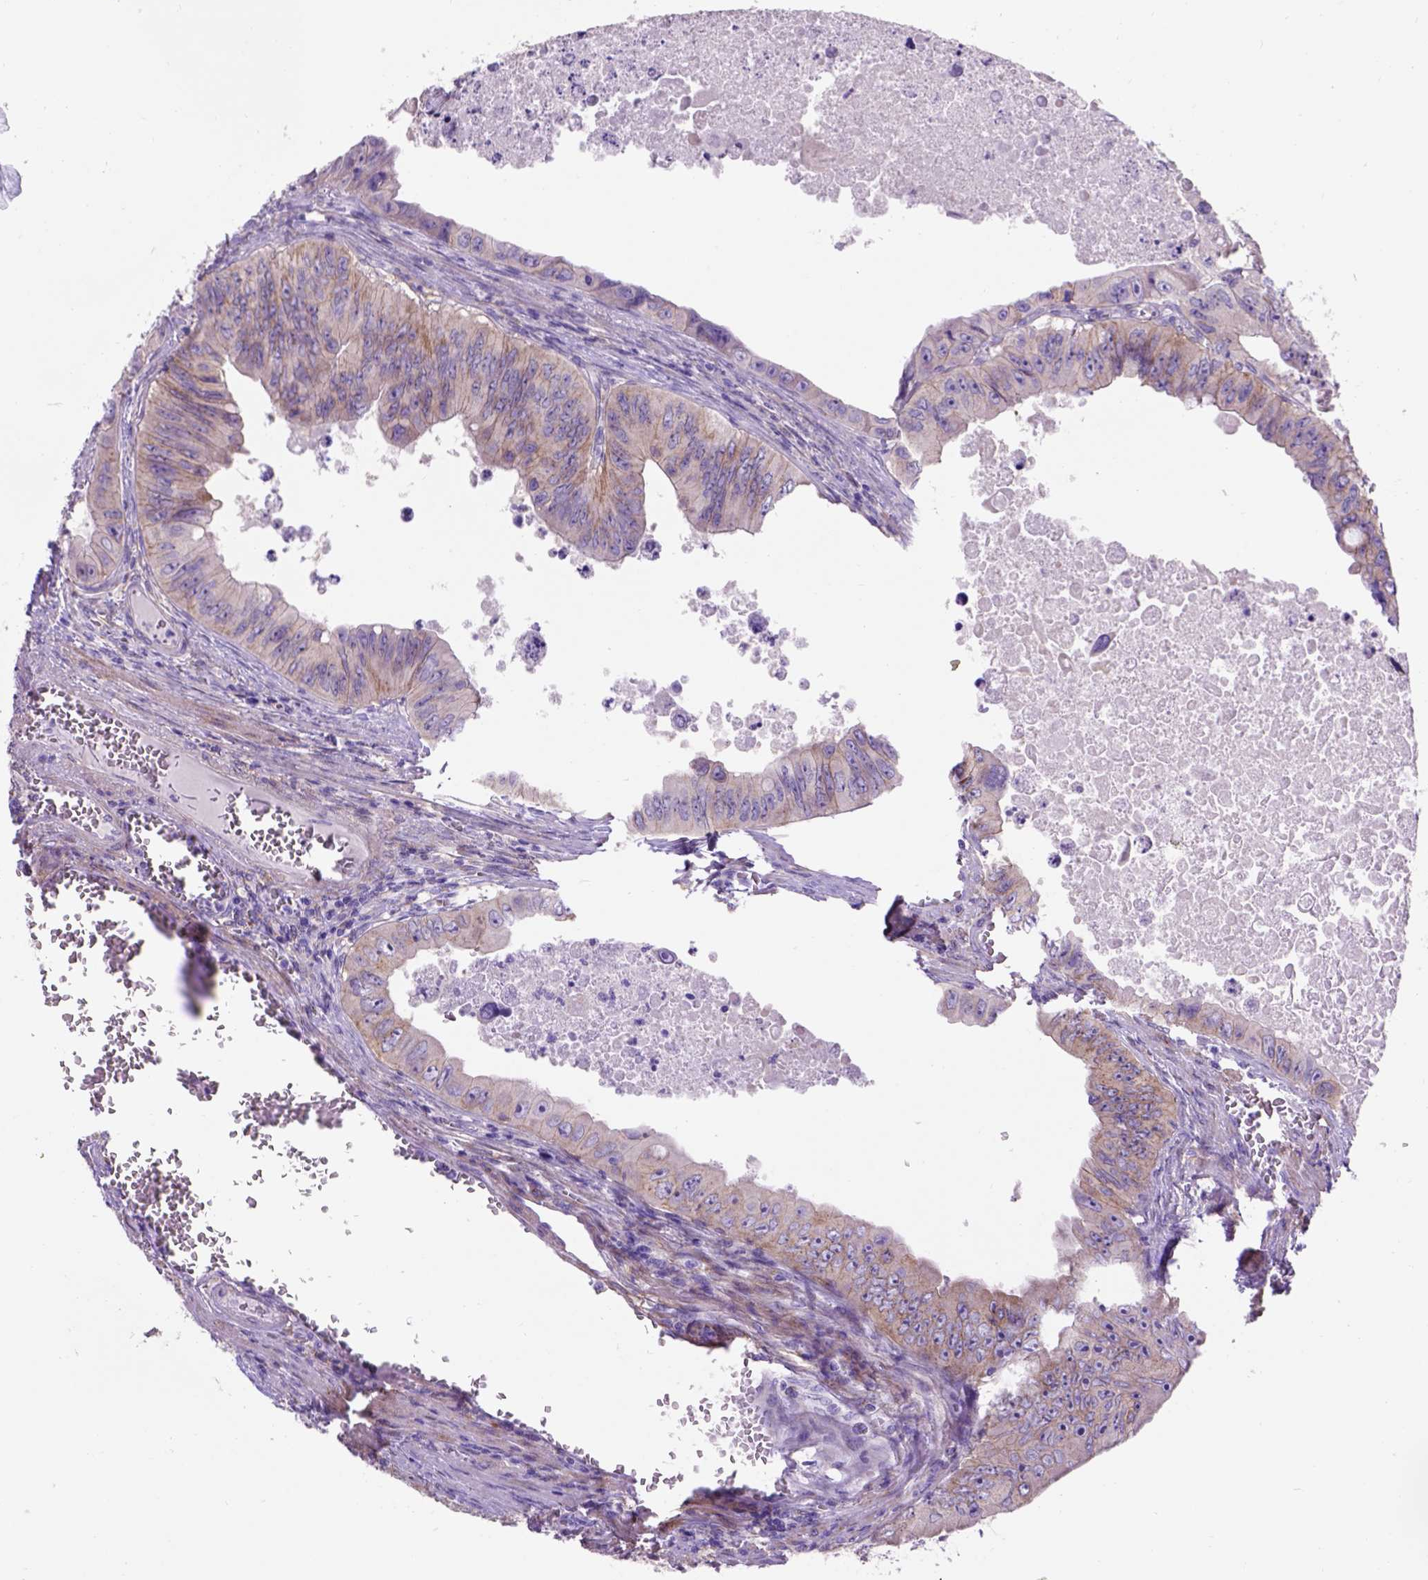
{"staining": {"intensity": "weak", "quantity": ">75%", "location": "cytoplasmic/membranous"}, "tissue": "colorectal cancer", "cell_type": "Tumor cells", "image_type": "cancer", "snomed": [{"axis": "morphology", "description": "Adenocarcinoma, NOS"}, {"axis": "topography", "description": "Colon"}], "caption": "Brown immunohistochemical staining in colorectal adenocarcinoma reveals weak cytoplasmic/membranous positivity in approximately >75% of tumor cells. (Brightfield microscopy of DAB IHC at high magnification).", "gene": "EGFR", "patient": {"sex": "female", "age": 84}}